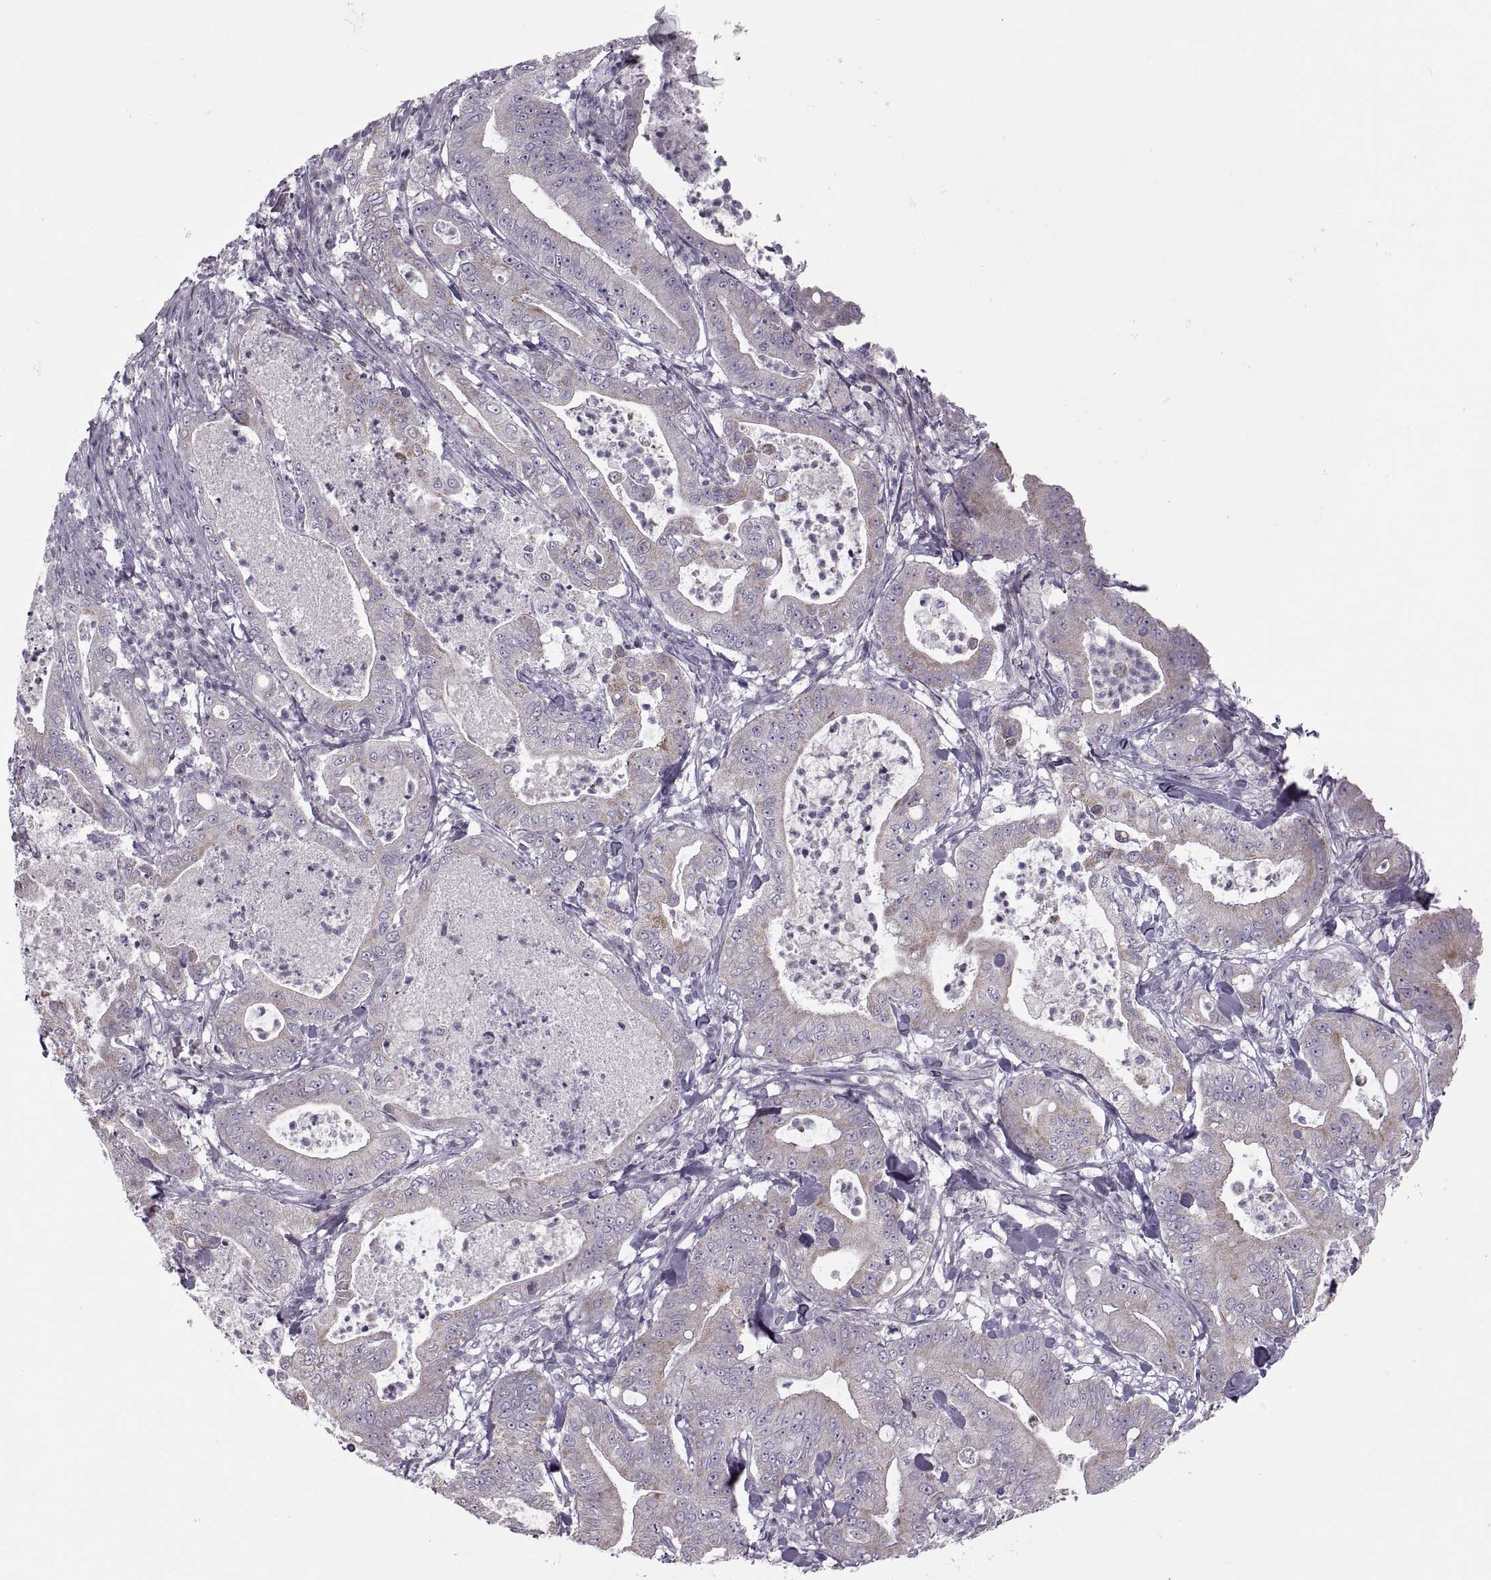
{"staining": {"intensity": "weak", "quantity": ">75%", "location": "cytoplasmic/membranous"}, "tissue": "pancreatic cancer", "cell_type": "Tumor cells", "image_type": "cancer", "snomed": [{"axis": "morphology", "description": "Adenocarcinoma, NOS"}, {"axis": "topography", "description": "Pancreas"}], "caption": "Immunohistochemical staining of human pancreatic adenocarcinoma shows low levels of weak cytoplasmic/membranous protein expression in about >75% of tumor cells.", "gene": "PIERCE1", "patient": {"sex": "male", "age": 71}}